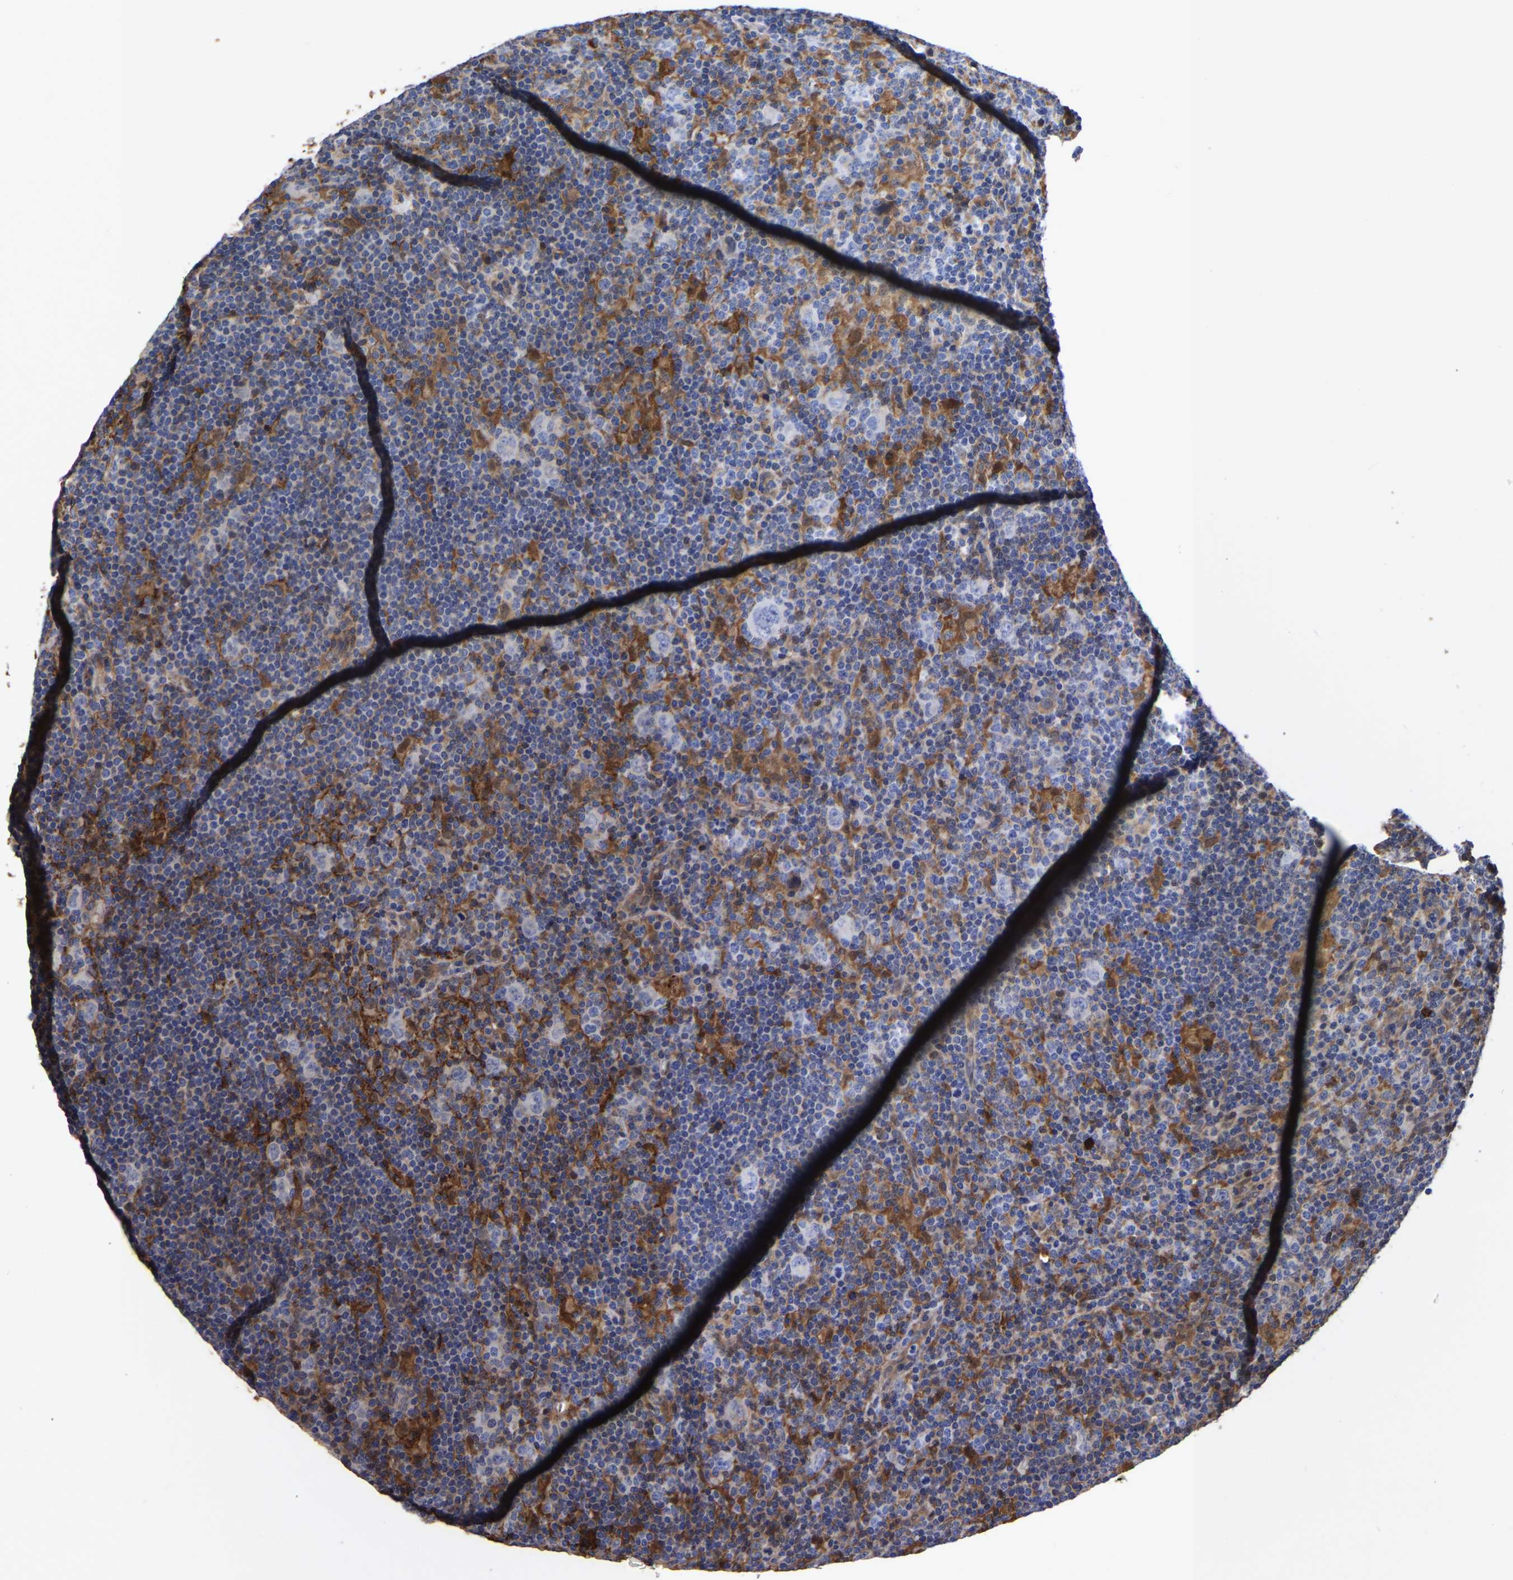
{"staining": {"intensity": "negative", "quantity": "none", "location": "none"}, "tissue": "lymphoma", "cell_type": "Tumor cells", "image_type": "cancer", "snomed": [{"axis": "morphology", "description": "Hodgkin's disease, NOS"}, {"axis": "topography", "description": "Lymph node"}], "caption": "Micrograph shows no protein positivity in tumor cells of lymphoma tissue.", "gene": "LIF", "patient": {"sex": "female", "age": 57}}